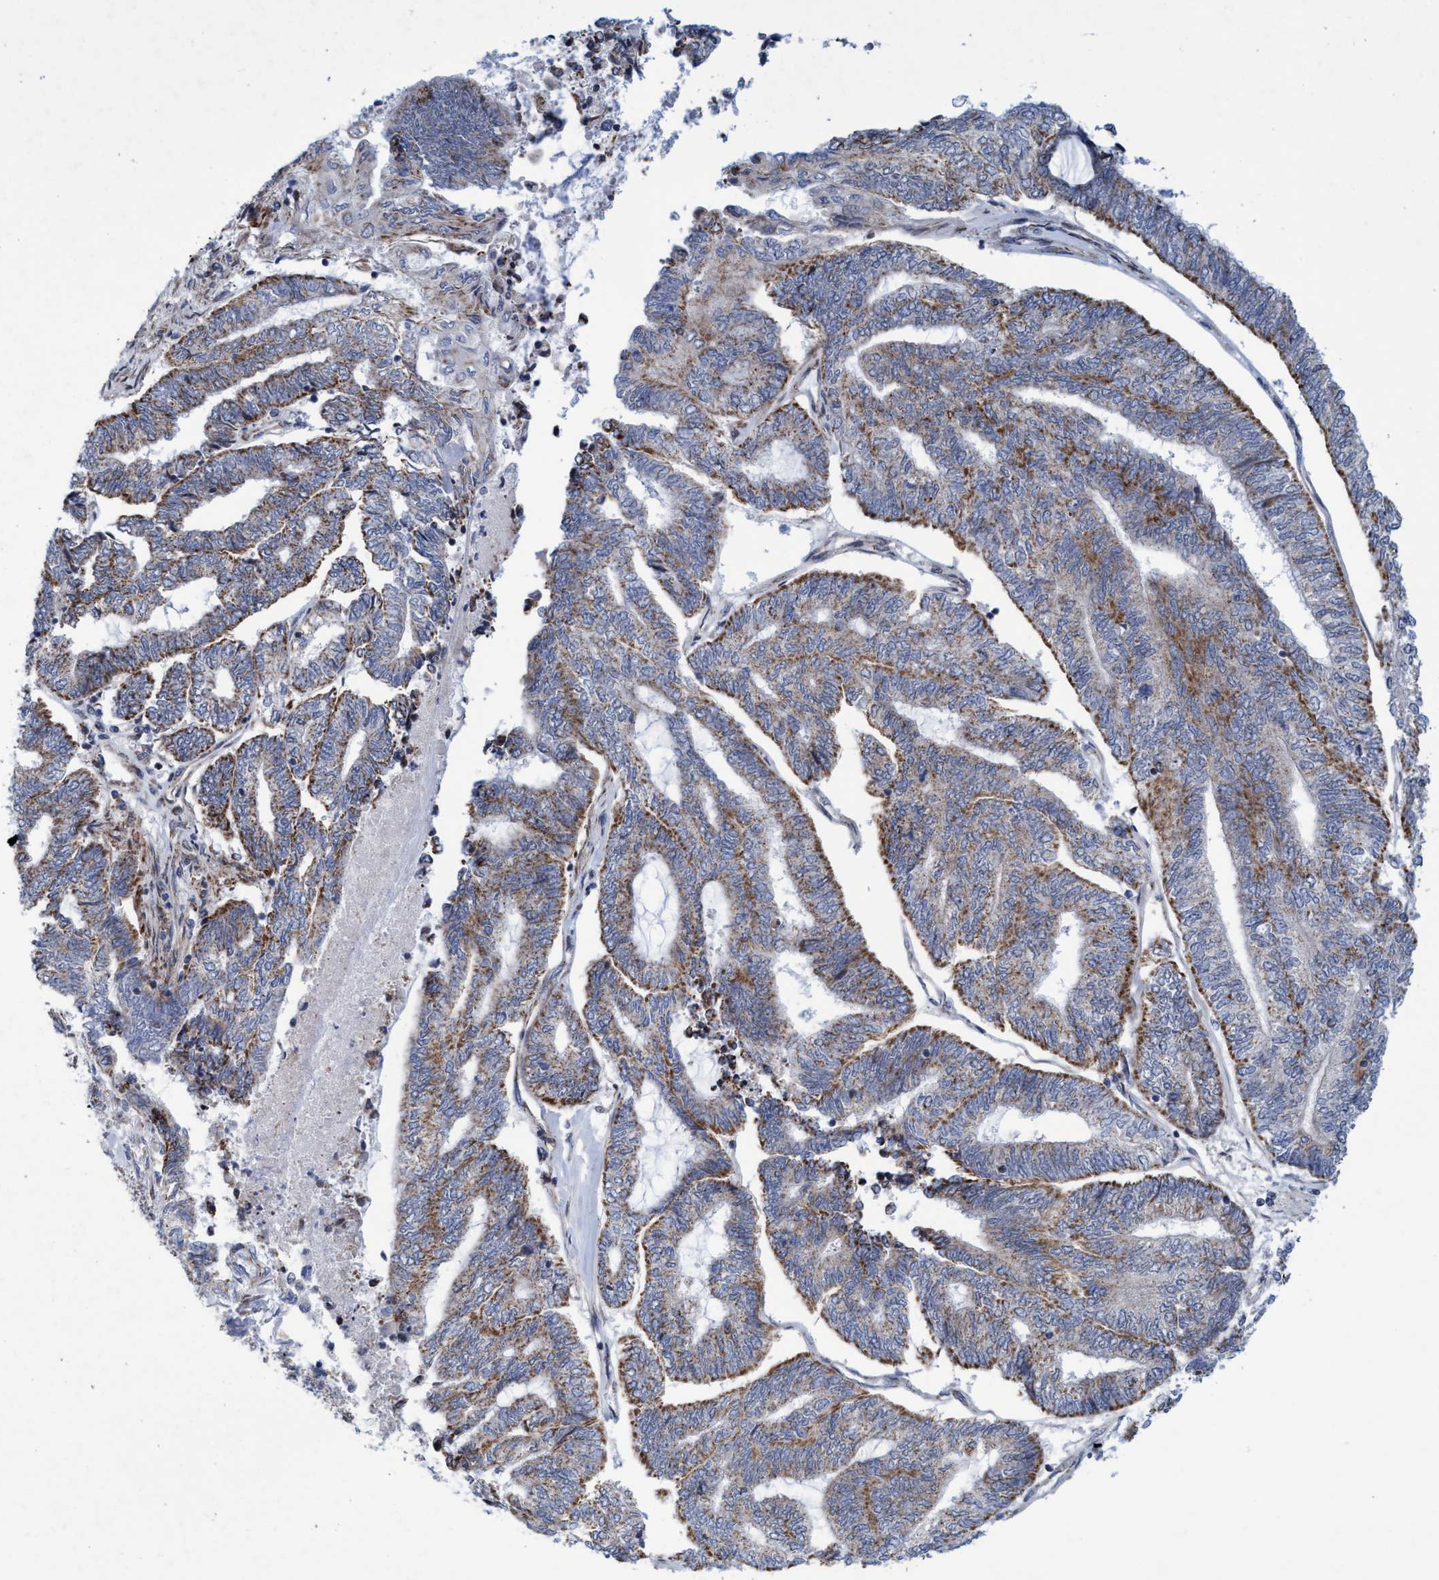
{"staining": {"intensity": "moderate", "quantity": ">75%", "location": "cytoplasmic/membranous"}, "tissue": "endometrial cancer", "cell_type": "Tumor cells", "image_type": "cancer", "snomed": [{"axis": "morphology", "description": "Adenocarcinoma, NOS"}, {"axis": "topography", "description": "Uterus"}, {"axis": "topography", "description": "Endometrium"}], "caption": "This photomicrograph exhibits IHC staining of human endometrial cancer (adenocarcinoma), with medium moderate cytoplasmic/membranous staining in approximately >75% of tumor cells.", "gene": "POLR1F", "patient": {"sex": "female", "age": 70}}